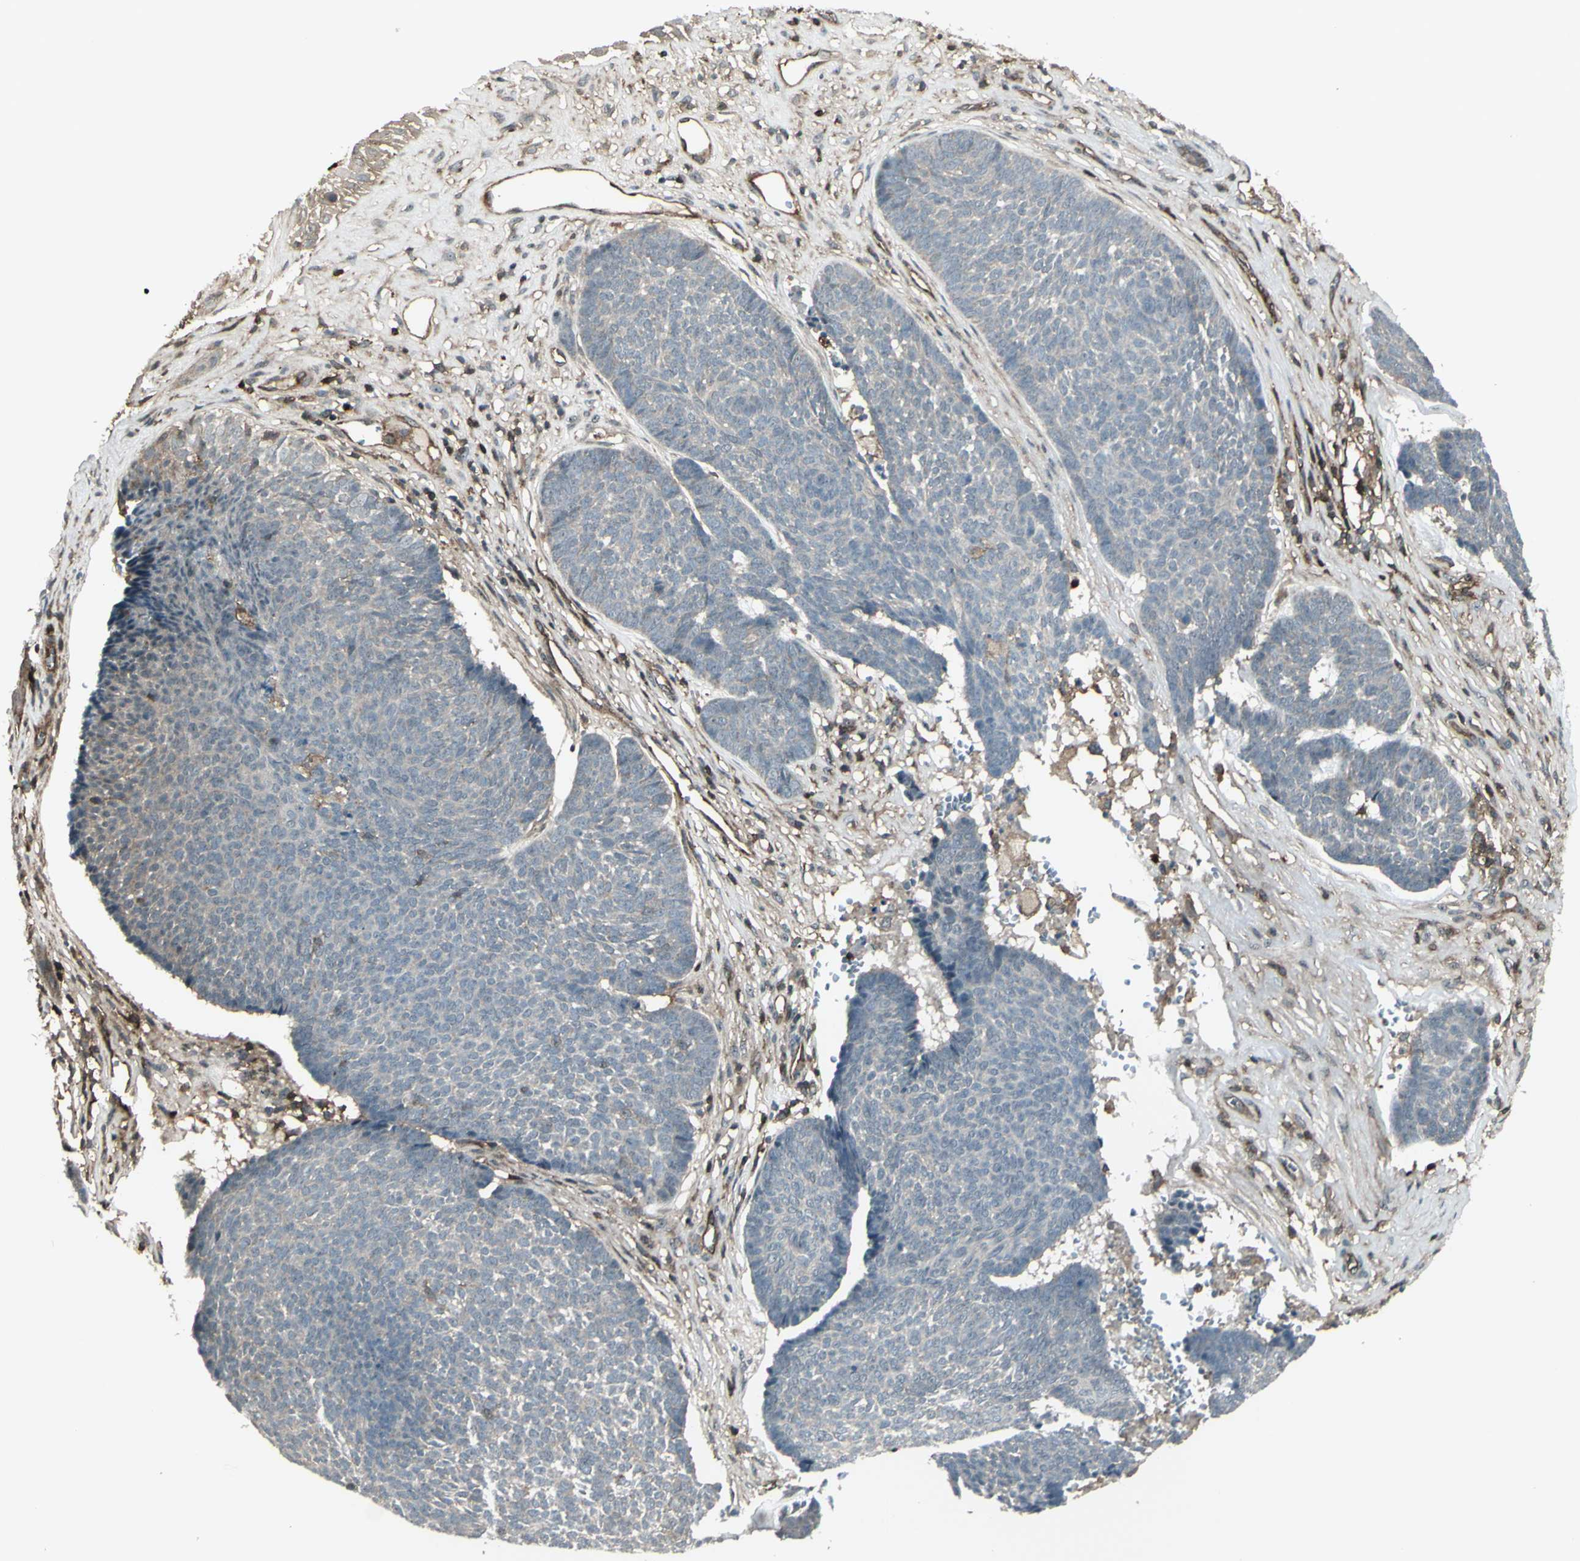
{"staining": {"intensity": "negative", "quantity": "none", "location": "none"}, "tissue": "skin cancer", "cell_type": "Tumor cells", "image_type": "cancer", "snomed": [{"axis": "morphology", "description": "Basal cell carcinoma"}, {"axis": "topography", "description": "Skin"}], "caption": "Tumor cells show no significant staining in skin basal cell carcinoma.", "gene": "FXYD5", "patient": {"sex": "male", "age": 84}}